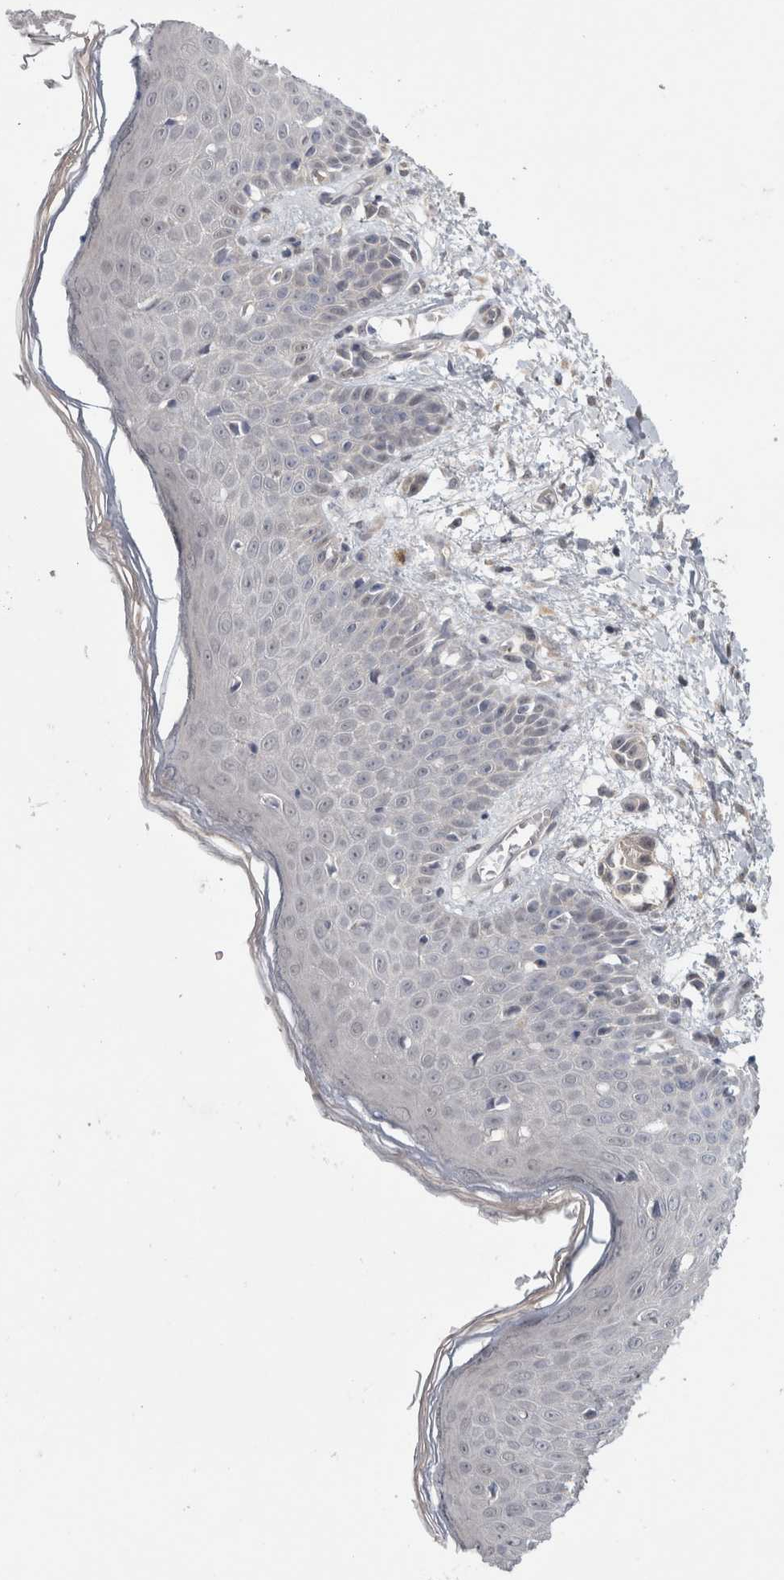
{"staining": {"intensity": "negative", "quantity": "none", "location": "none"}, "tissue": "skin", "cell_type": "Fibroblasts", "image_type": "normal", "snomed": [{"axis": "morphology", "description": "Normal tissue, NOS"}, {"axis": "morphology", "description": "Inflammation, NOS"}, {"axis": "topography", "description": "Skin"}], "caption": "IHC histopathology image of normal skin: human skin stained with DAB (3,3'-diaminobenzidine) displays no significant protein expression in fibroblasts.", "gene": "PIGP", "patient": {"sex": "female", "age": 44}}